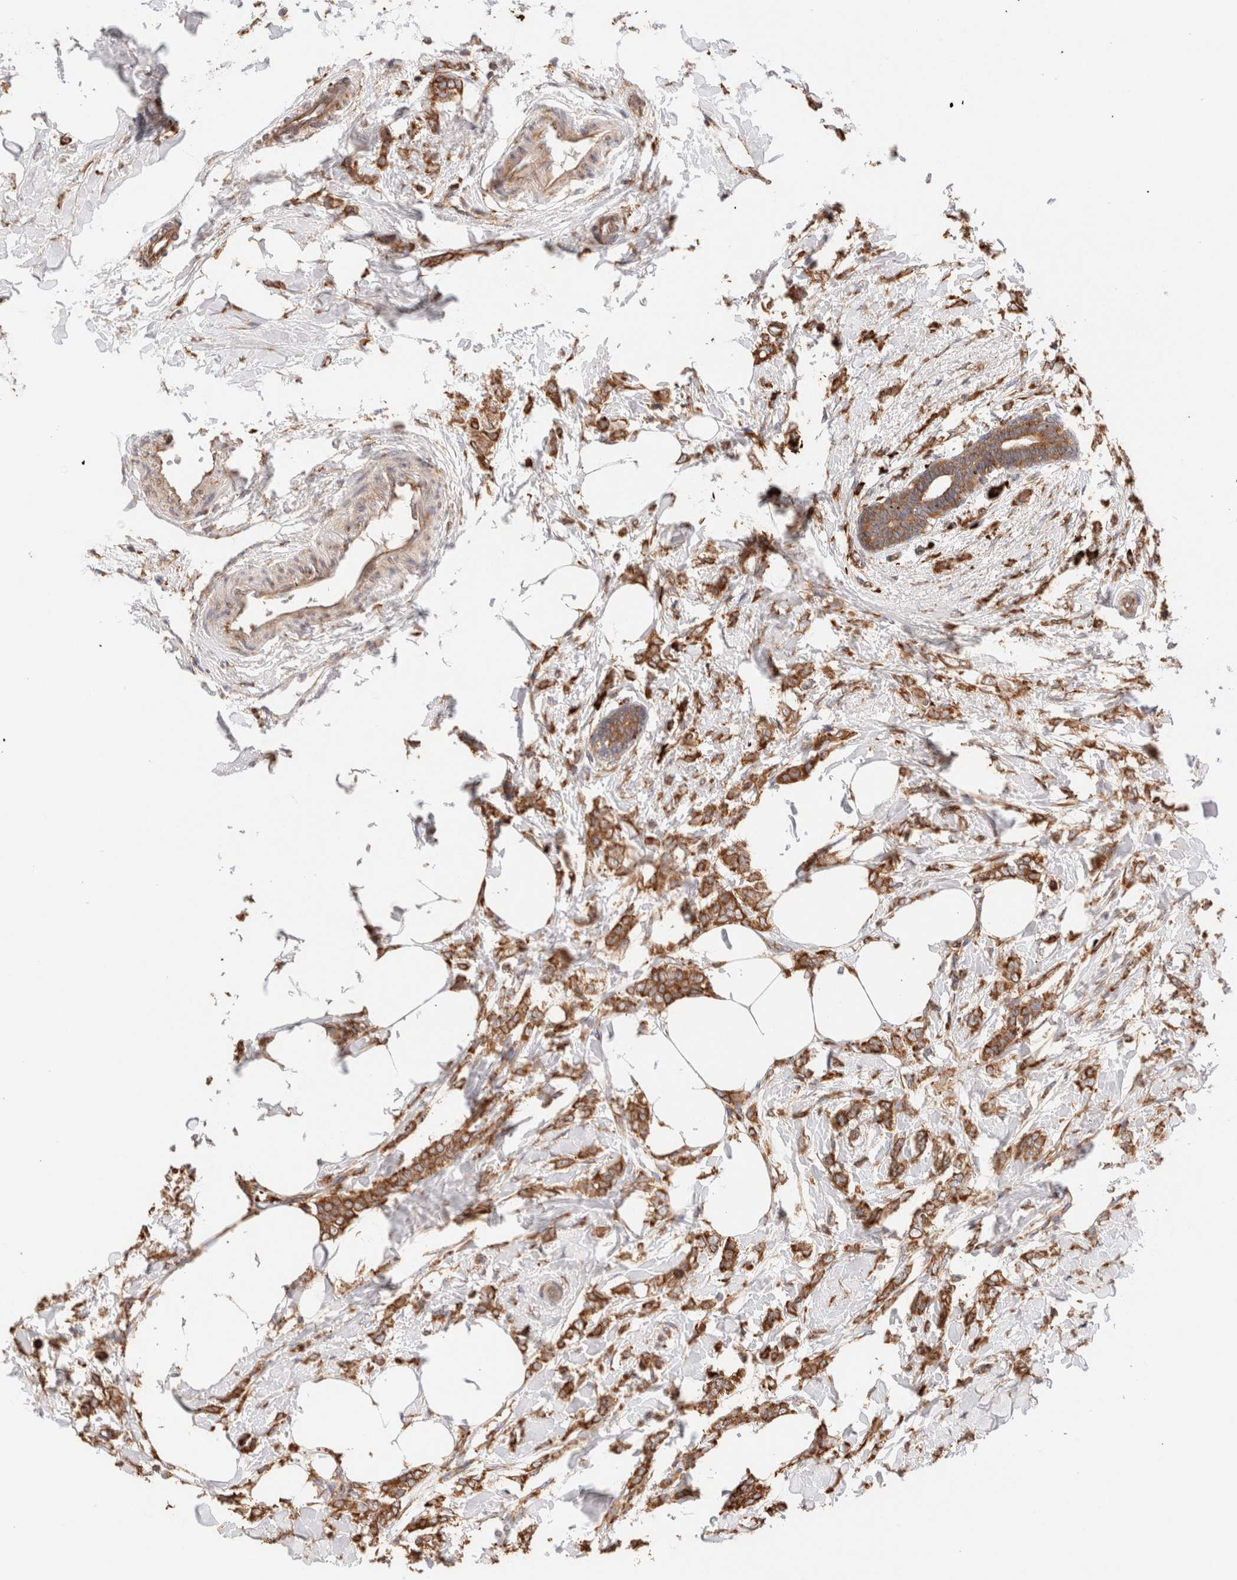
{"staining": {"intensity": "moderate", "quantity": ">75%", "location": "cytoplasmic/membranous"}, "tissue": "breast cancer", "cell_type": "Tumor cells", "image_type": "cancer", "snomed": [{"axis": "morphology", "description": "Lobular carcinoma, in situ"}, {"axis": "morphology", "description": "Lobular carcinoma"}, {"axis": "topography", "description": "Breast"}], "caption": "A medium amount of moderate cytoplasmic/membranous staining is identified in about >75% of tumor cells in breast lobular carcinoma in situ tissue.", "gene": "FER", "patient": {"sex": "female", "age": 41}}